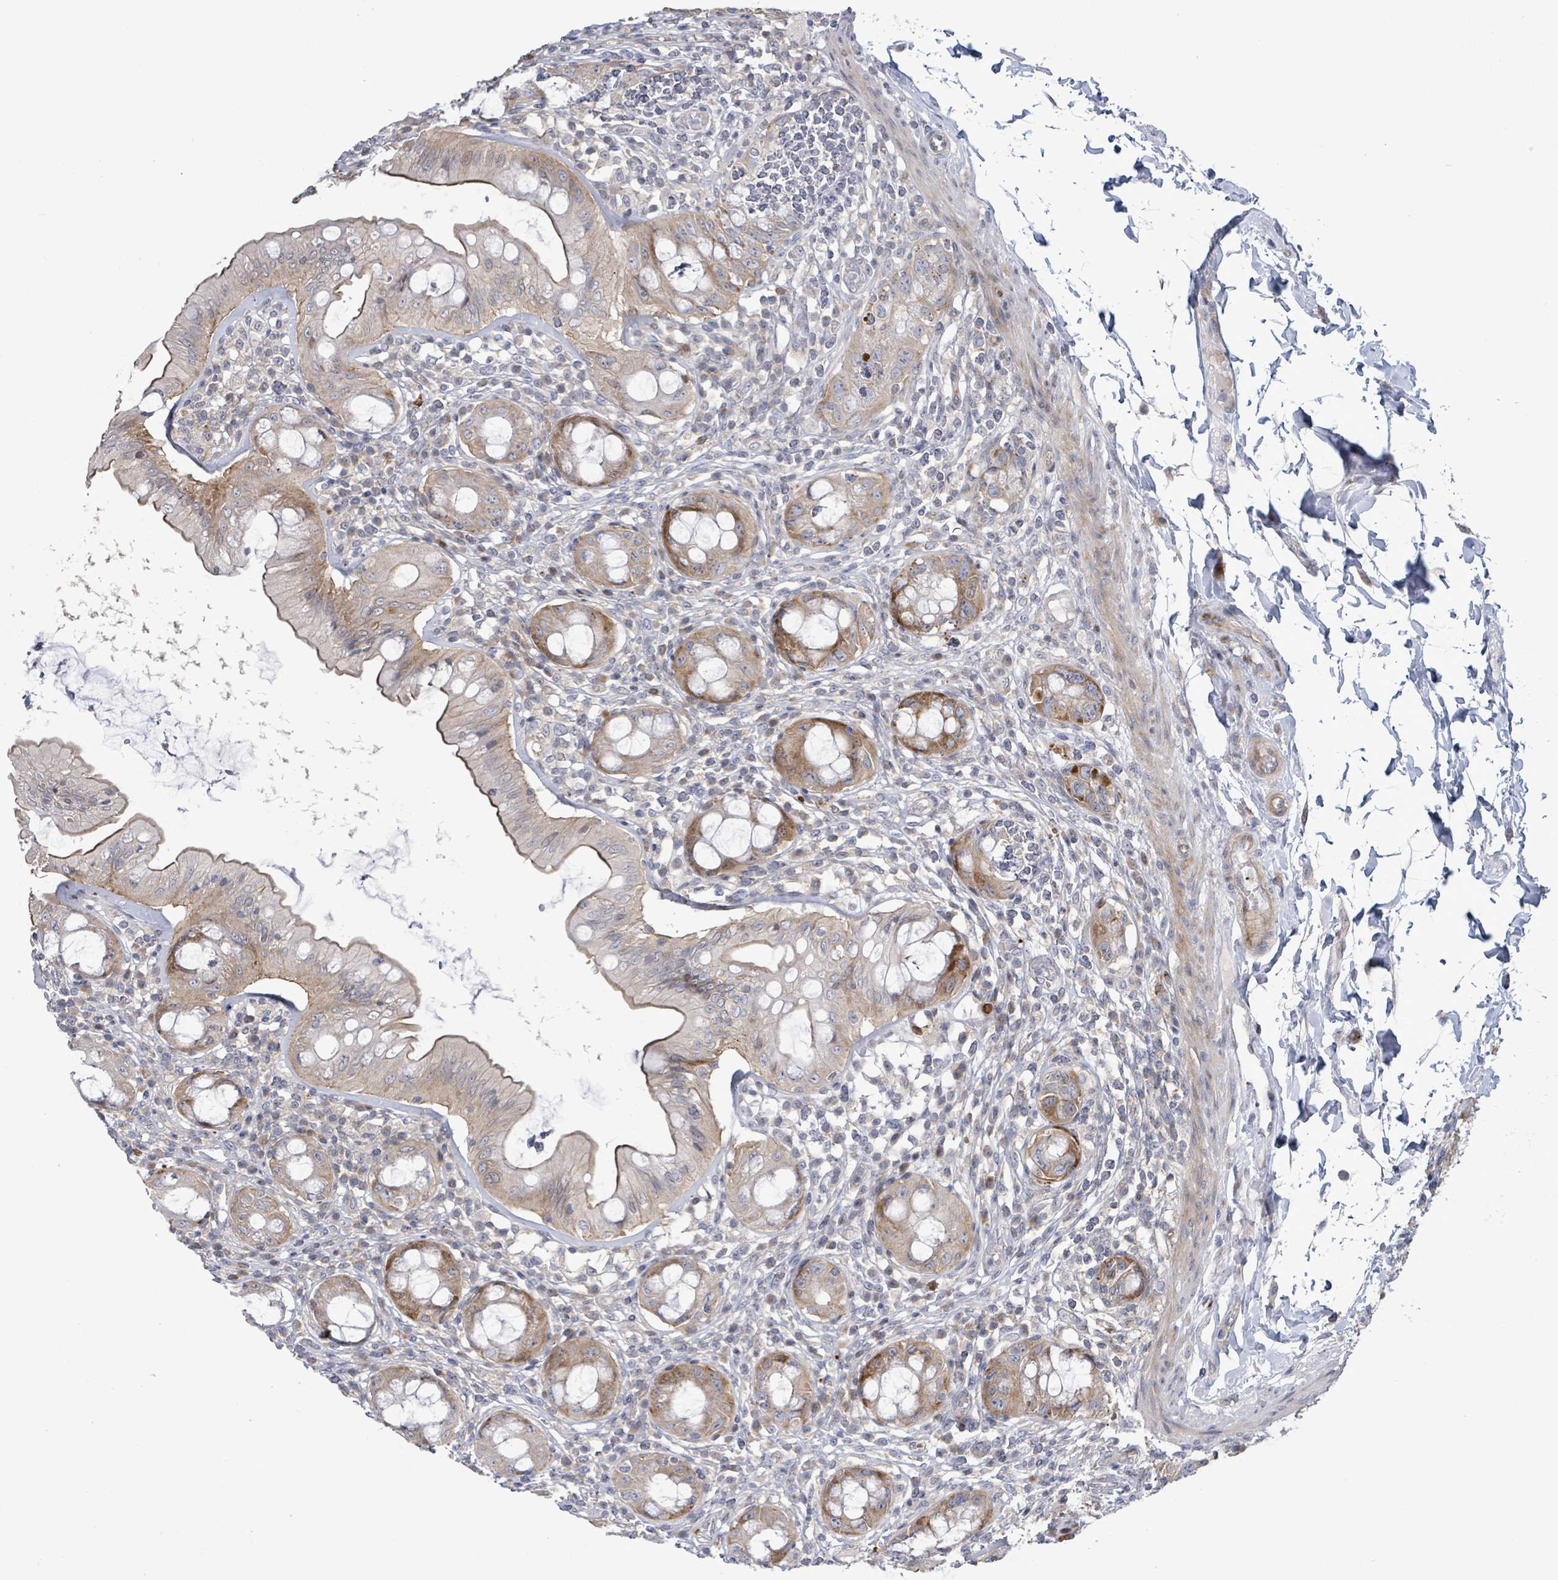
{"staining": {"intensity": "moderate", "quantity": "25%-75%", "location": "cytoplasmic/membranous"}, "tissue": "rectum", "cell_type": "Glandular cells", "image_type": "normal", "snomed": [{"axis": "morphology", "description": "Normal tissue, NOS"}, {"axis": "topography", "description": "Rectum"}], "caption": "Immunohistochemistry (IHC) micrograph of unremarkable rectum: rectum stained using IHC shows medium levels of moderate protein expression localized specifically in the cytoplasmic/membranous of glandular cells, appearing as a cytoplasmic/membranous brown color.", "gene": "LILRA4", "patient": {"sex": "female", "age": 57}}